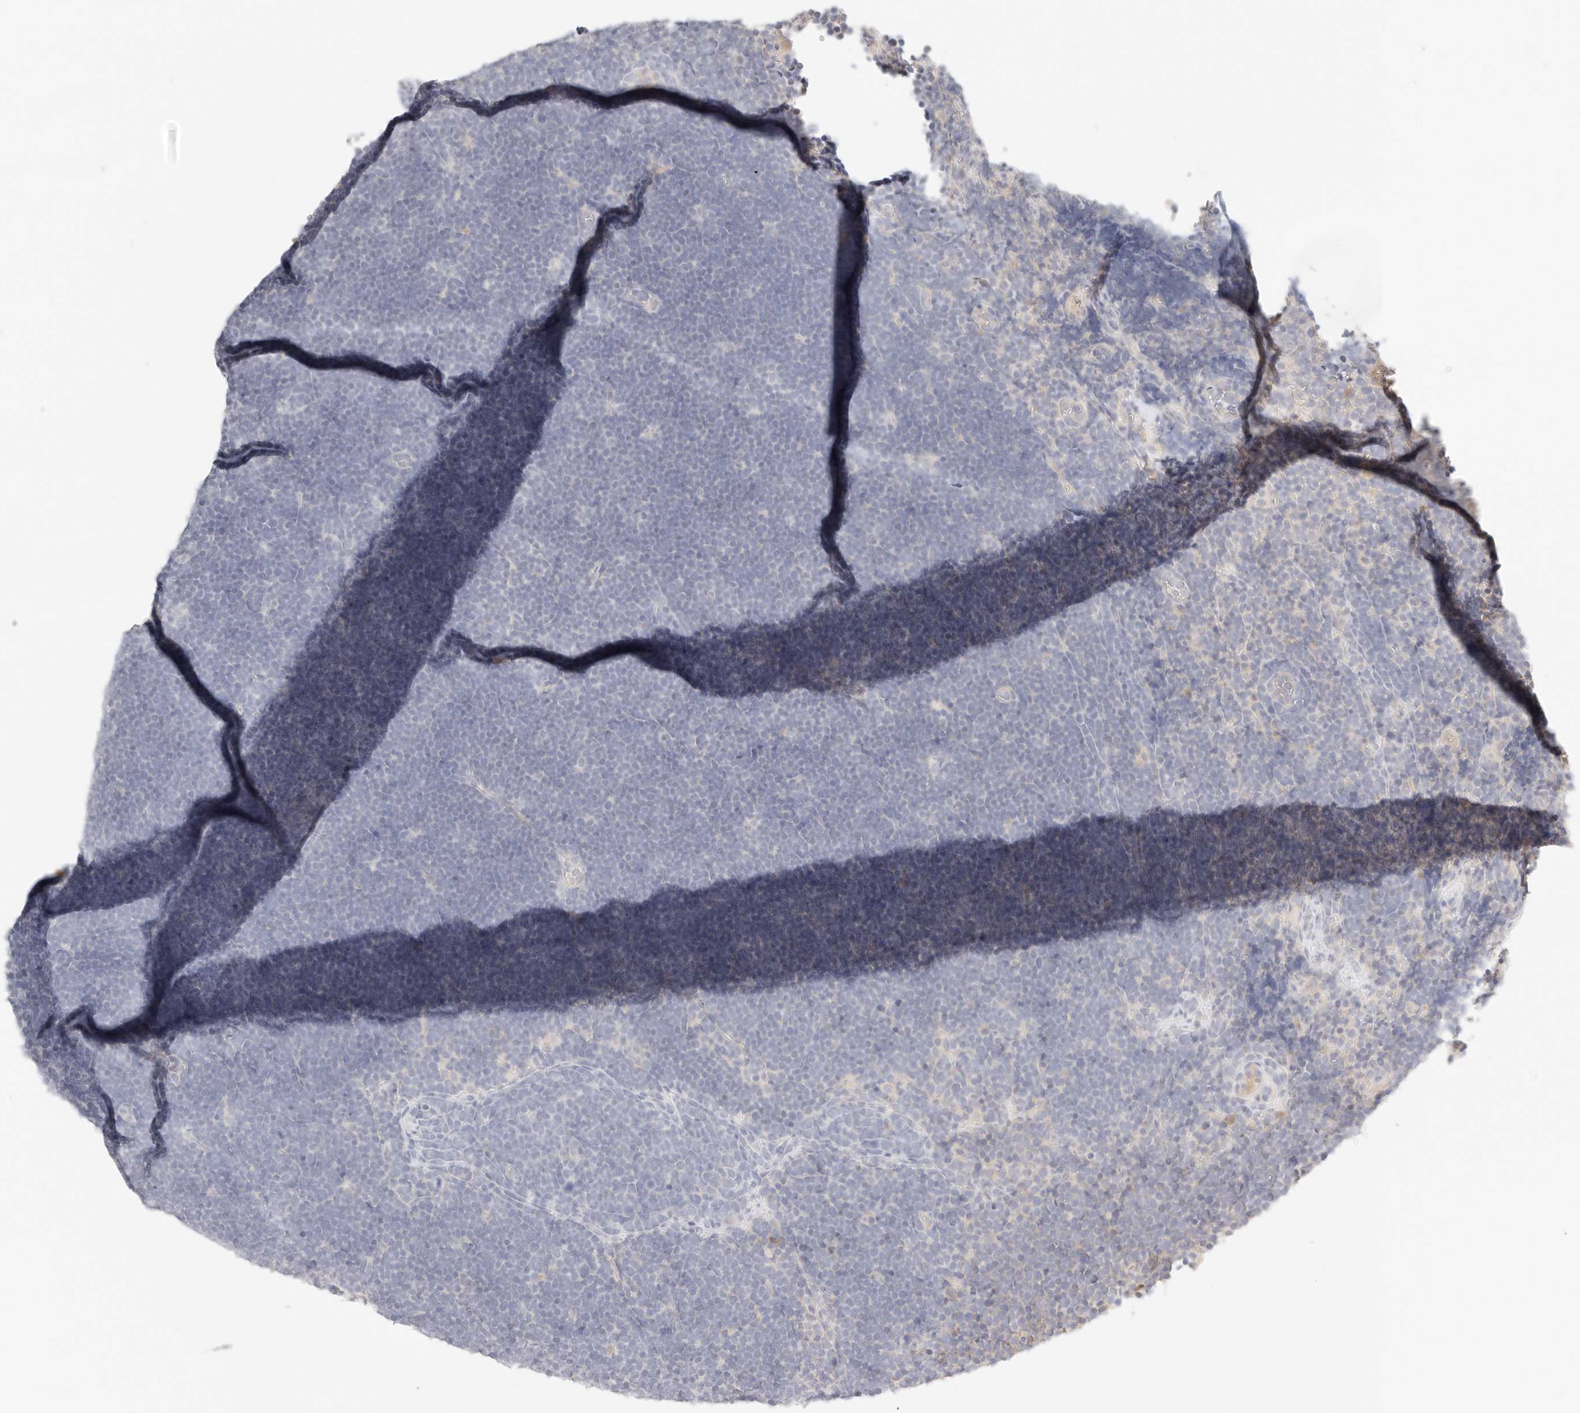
{"staining": {"intensity": "negative", "quantity": "none", "location": "none"}, "tissue": "lymphoma", "cell_type": "Tumor cells", "image_type": "cancer", "snomed": [{"axis": "morphology", "description": "Malignant lymphoma, non-Hodgkin's type, High grade"}, {"axis": "topography", "description": "Lymph node"}], "caption": "Immunohistochemistry (IHC) of human high-grade malignant lymphoma, non-Hodgkin's type exhibits no expression in tumor cells. The staining is performed using DAB (3,3'-diaminobenzidine) brown chromogen with nuclei counter-stained in using hematoxylin.", "gene": "CEP120", "patient": {"sex": "male", "age": 13}}